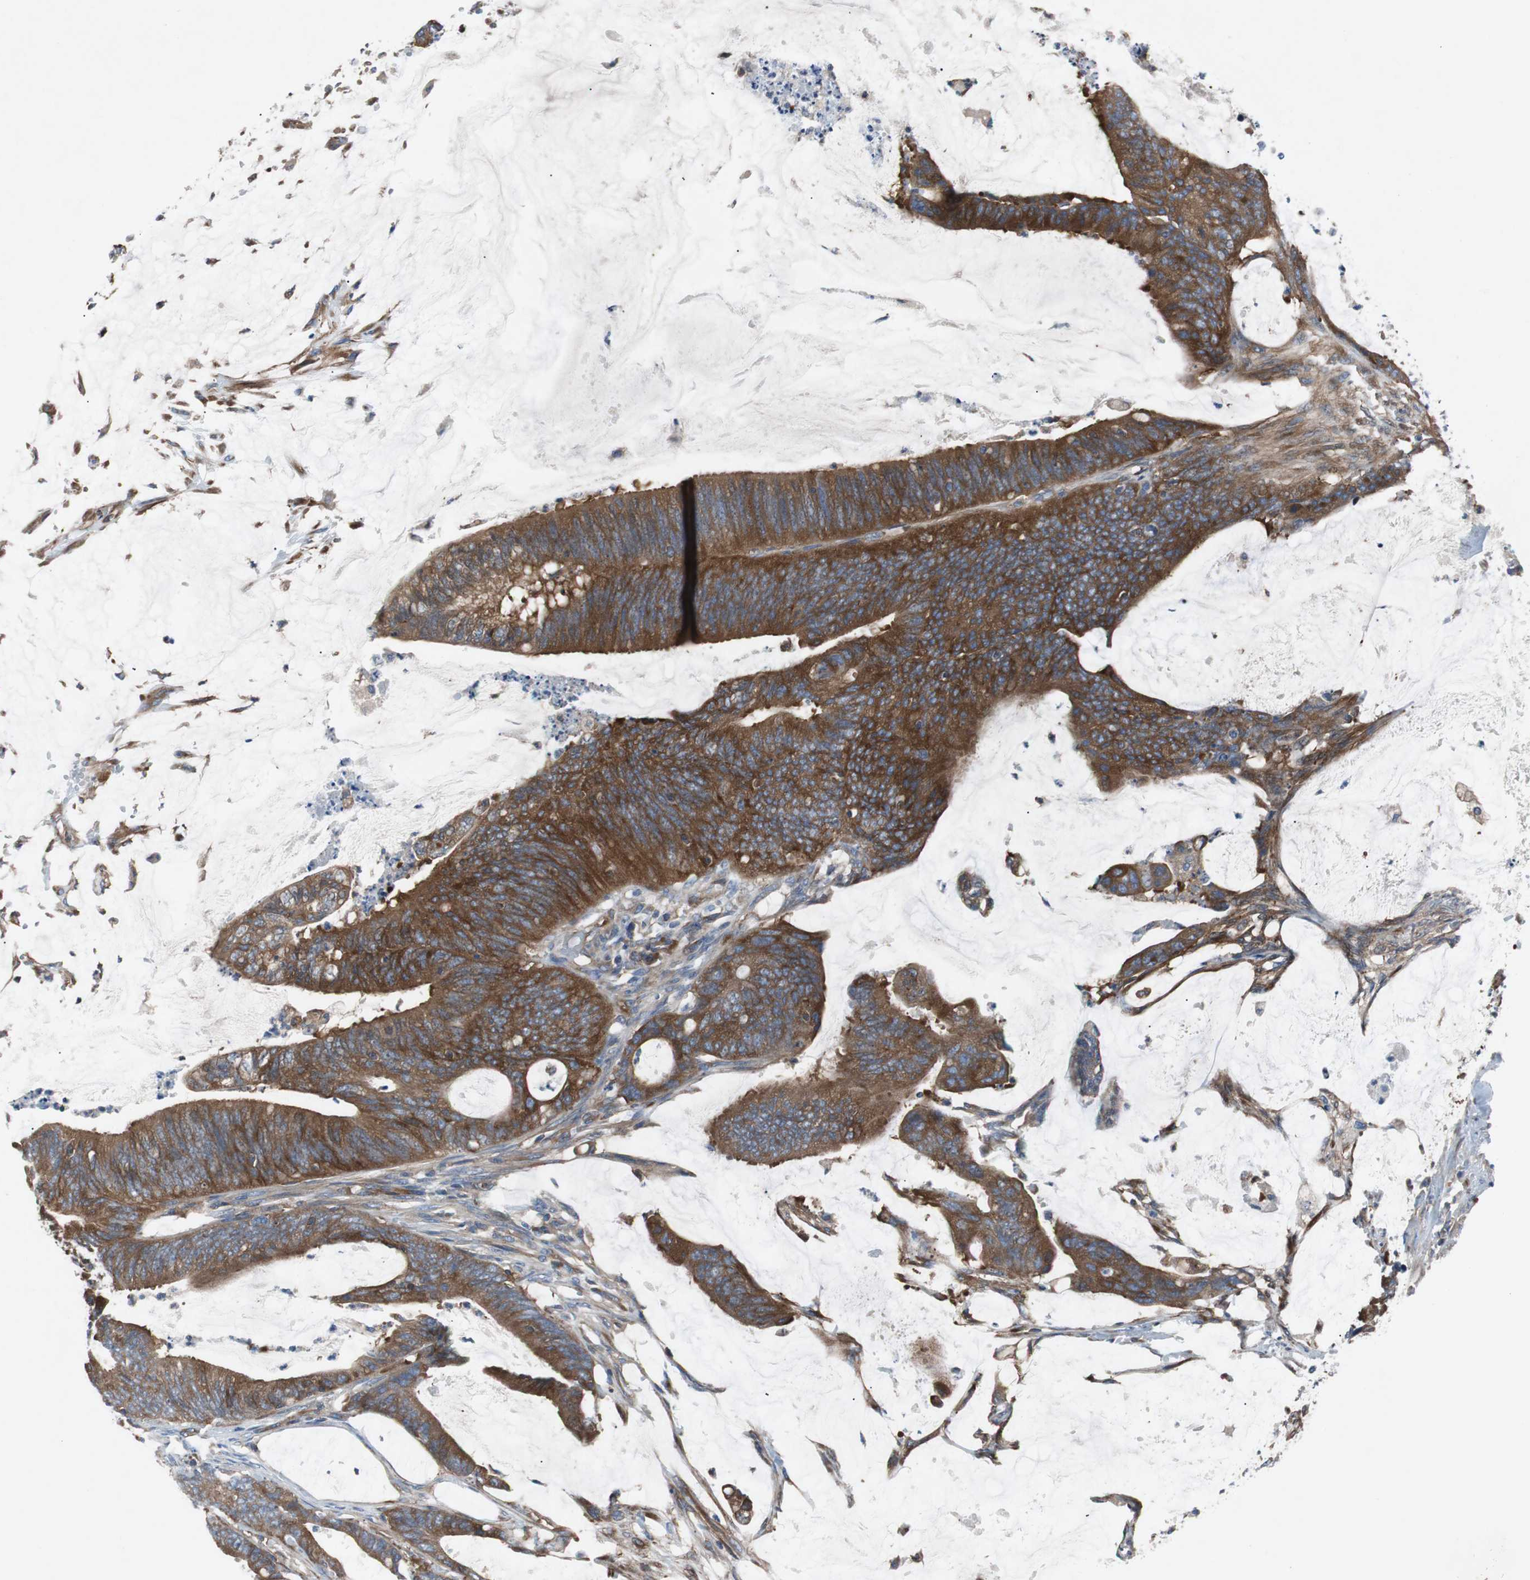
{"staining": {"intensity": "strong", "quantity": ">75%", "location": "cytoplasmic/membranous"}, "tissue": "colorectal cancer", "cell_type": "Tumor cells", "image_type": "cancer", "snomed": [{"axis": "morphology", "description": "Adenocarcinoma, NOS"}, {"axis": "topography", "description": "Rectum"}], "caption": "Immunohistochemistry staining of adenocarcinoma (colorectal), which displays high levels of strong cytoplasmic/membranous staining in approximately >75% of tumor cells indicating strong cytoplasmic/membranous protein positivity. The staining was performed using DAB (brown) for protein detection and nuclei were counterstained in hematoxylin (blue).", "gene": "GYS1", "patient": {"sex": "female", "age": 66}}